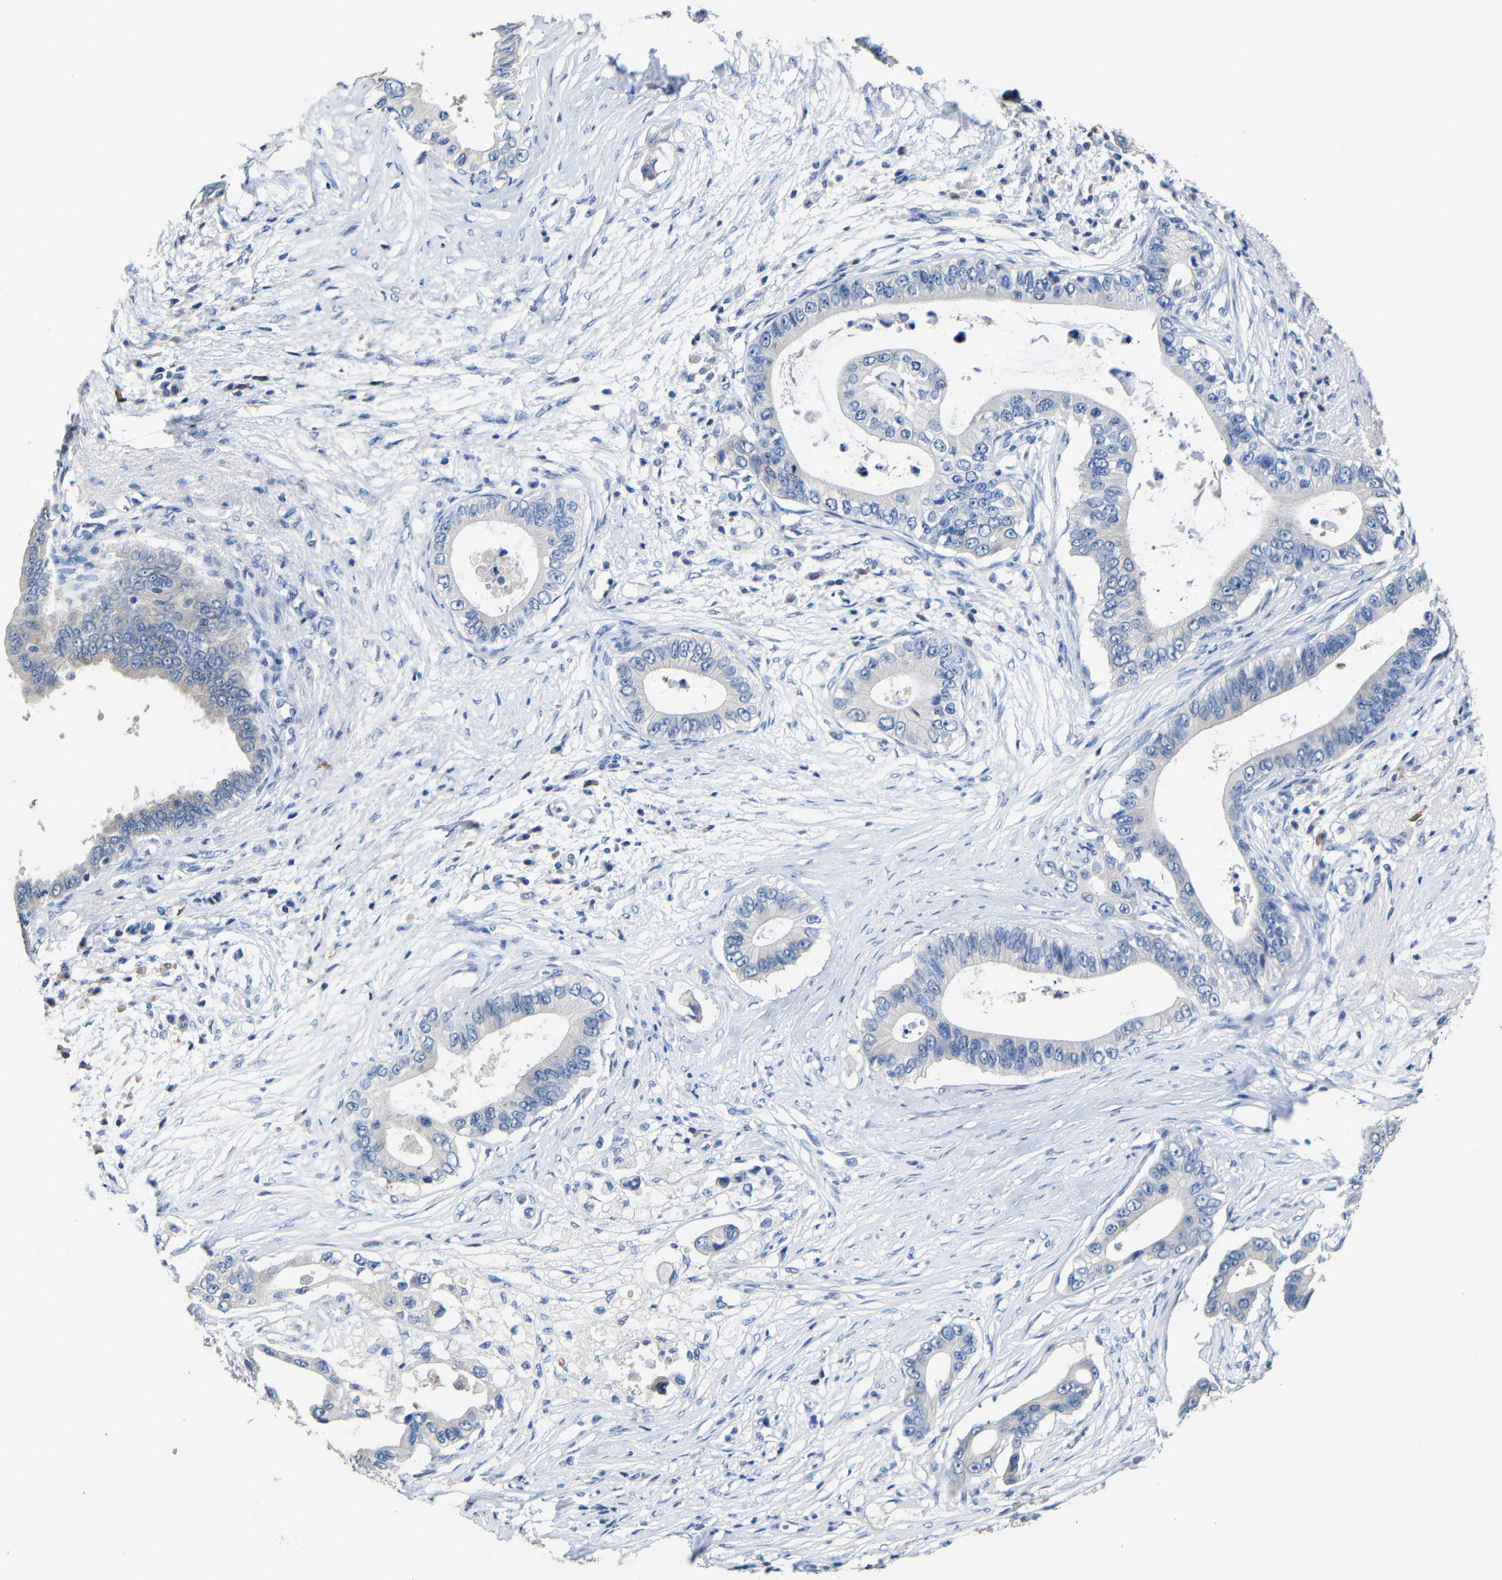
{"staining": {"intensity": "negative", "quantity": "none", "location": "none"}, "tissue": "pancreatic cancer", "cell_type": "Tumor cells", "image_type": "cancer", "snomed": [{"axis": "morphology", "description": "Adenocarcinoma, NOS"}, {"axis": "topography", "description": "Pancreas"}], "caption": "This is a photomicrograph of IHC staining of adenocarcinoma (pancreatic), which shows no positivity in tumor cells.", "gene": "ACKR2", "patient": {"sex": "male", "age": 77}}